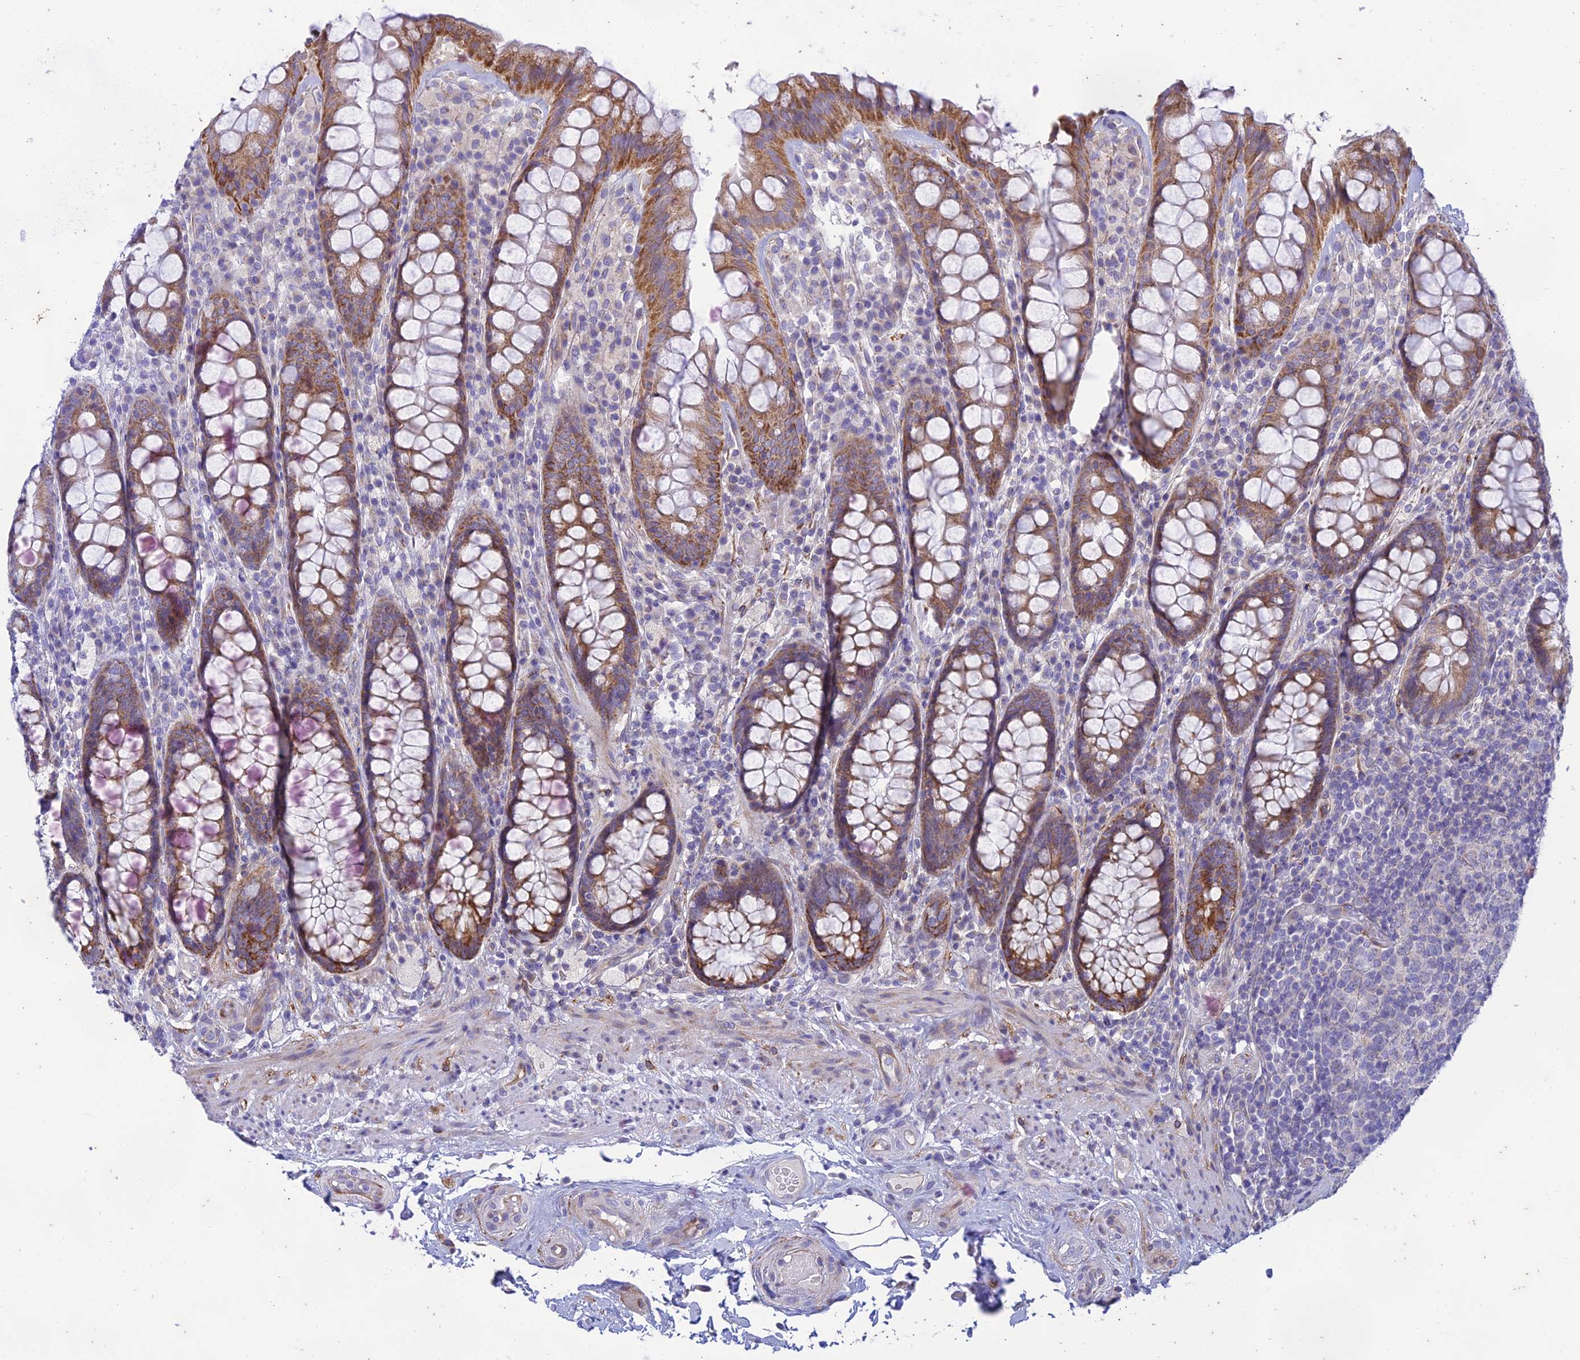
{"staining": {"intensity": "moderate", "quantity": ">75%", "location": "cytoplasmic/membranous"}, "tissue": "rectum", "cell_type": "Glandular cells", "image_type": "normal", "snomed": [{"axis": "morphology", "description": "Normal tissue, NOS"}, {"axis": "topography", "description": "Rectum"}], "caption": "Benign rectum displays moderate cytoplasmic/membranous positivity in approximately >75% of glandular cells, visualized by immunohistochemistry.", "gene": "PTCD2", "patient": {"sex": "male", "age": 83}}